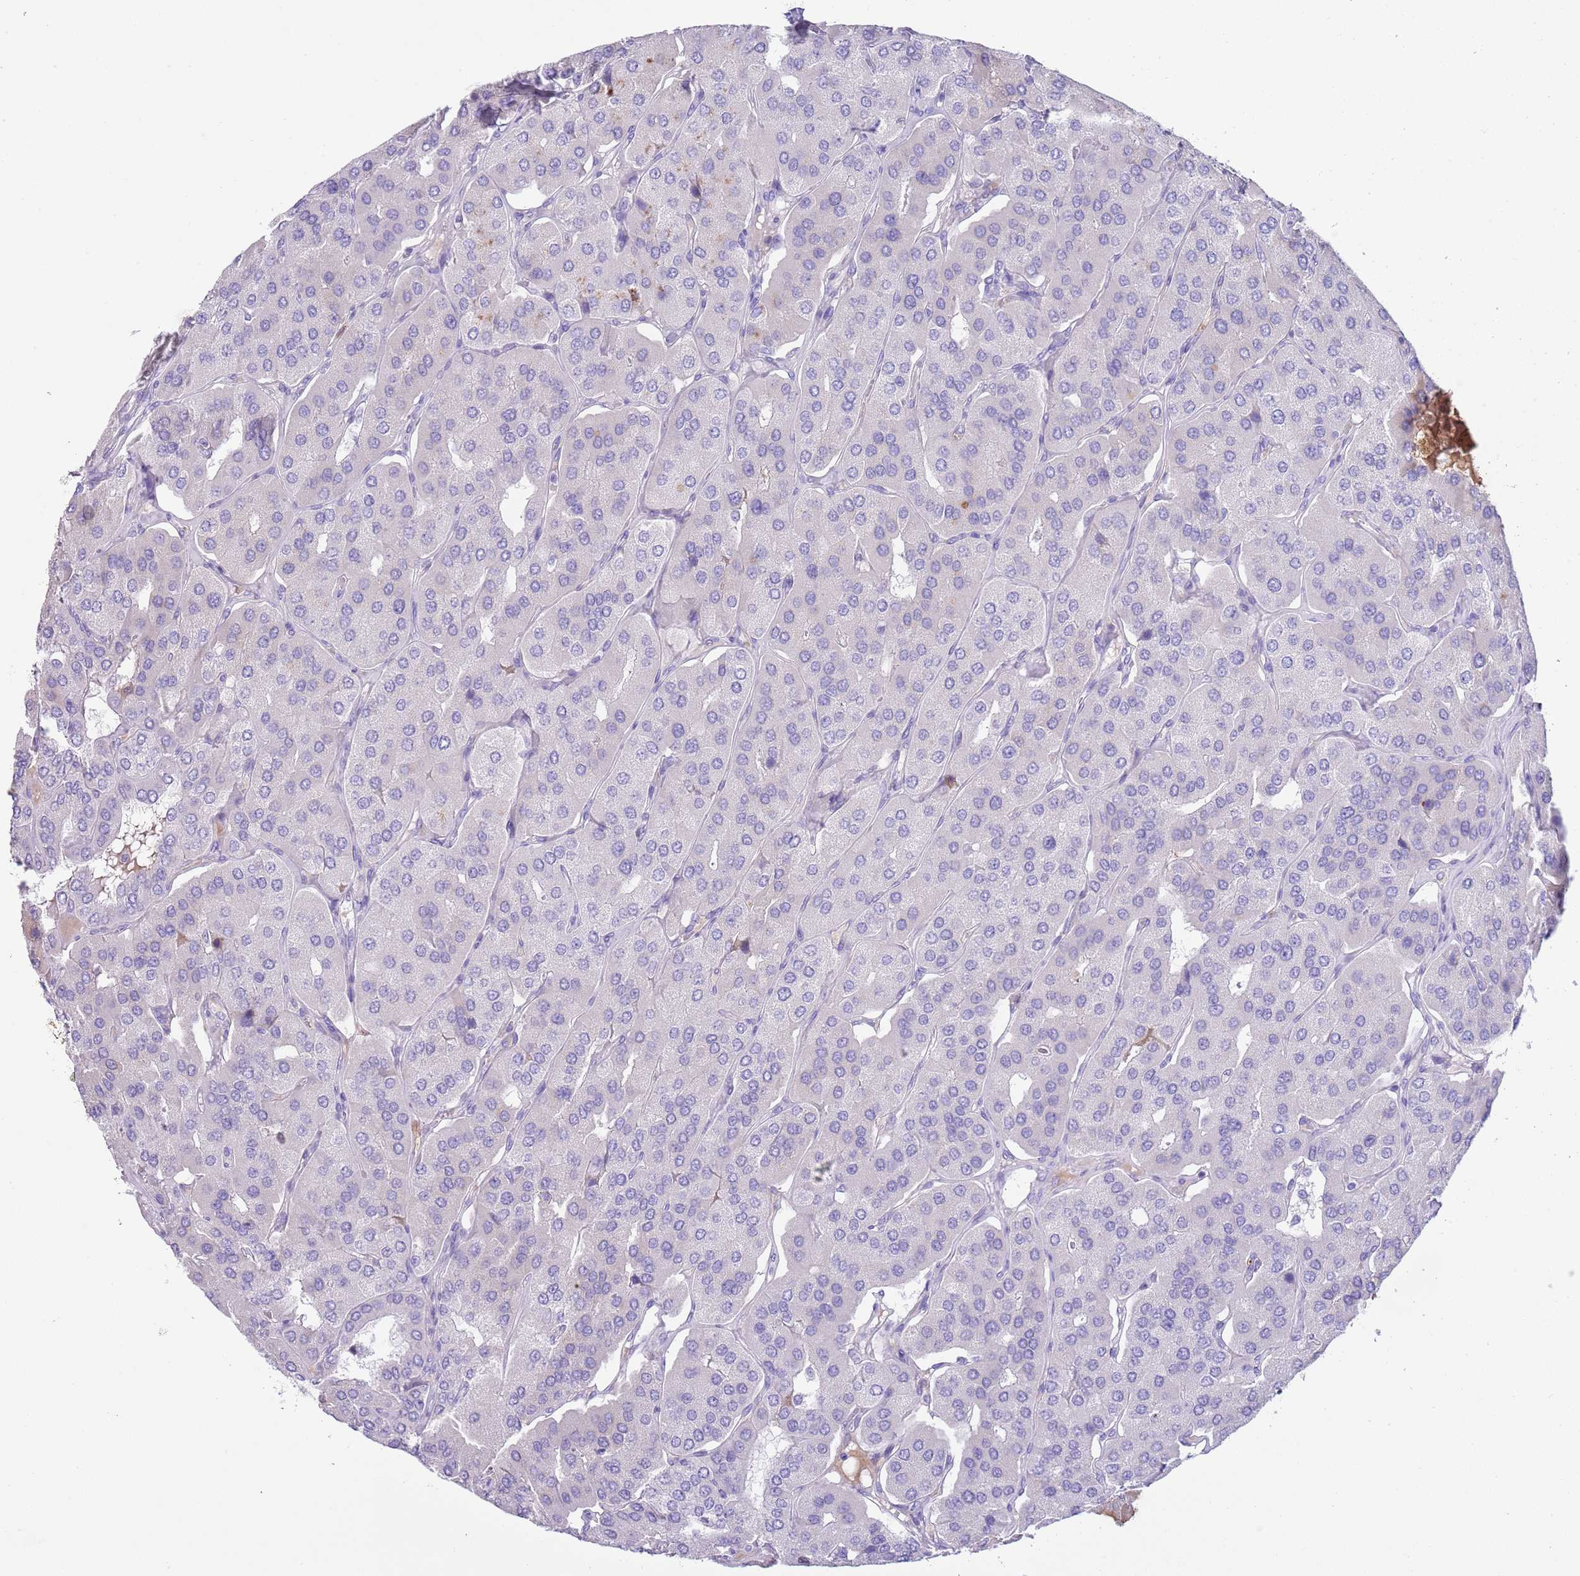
{"staining": {"intensity": "negative", "quantity": "none", "location": "none"}, "tissue": "parathyroid gland", "cell_type": "Glandular cells", "image_type": "normal", "snomed": [{"axis": "morphology", "description": "Normal tissue, NOS"}, {"axis": "morphology", "description": "Adenoma, NOS"}, {"axis": "topography", "description": "Parathyroid gland"}], "caption": "High power microscopy histopathology image of an IHC image of normal parathyroid gland, revealing no significant positivity in glandular cells. Nuclei are stained in blue.", "gene": "ABHD17C", "patient": {"sex": "female", "age": 86}}